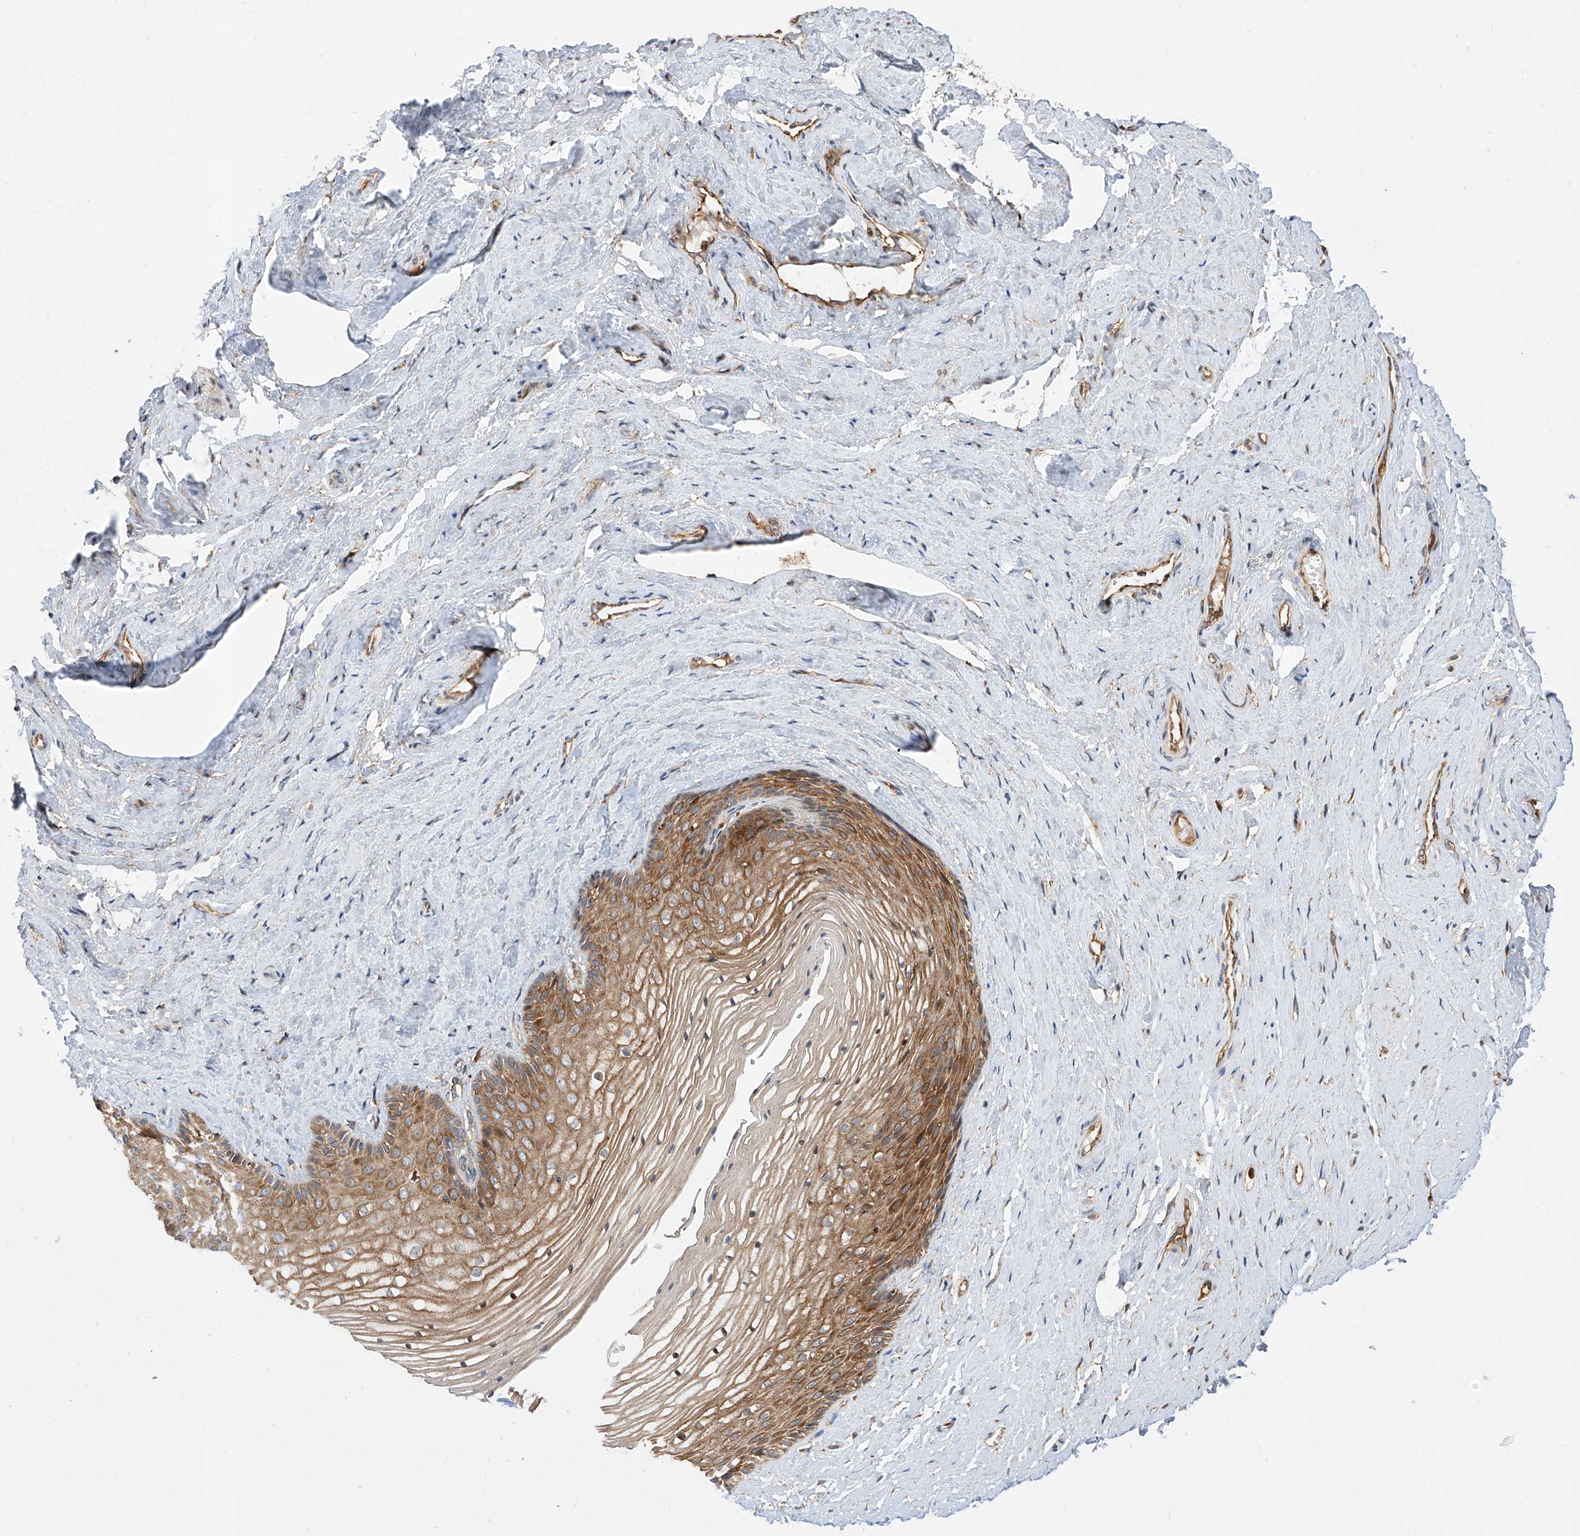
{"staining": {"intensity": "moderate", "quantity": ">75%", "location": "cytoplasmic/membranous,nuclear"}, "tissue": "vagina", "cell_type": "Squamous epithelial cells", "image_type": "normal", "snomed": [{"axis": "morphology", "description": "Normal tissue, NOS"}, {"axis": "topography", "description": "Vagina"}, {"axis": "topography", "description": "Cervix"}], "caption": "Immunohistochemical staining of unremarkable vagina displays >75% levels of moderate cytoplasmic/membranous,nuclear protein expression in approximately >75% of squamous epithelial cells. Using DAB (brown) and hematoxylin (blue) stains, captured at high magnification using brightfield microscopy.", "gene": "DIRAS3", "patient": {"sex": "female", "age": 40}}